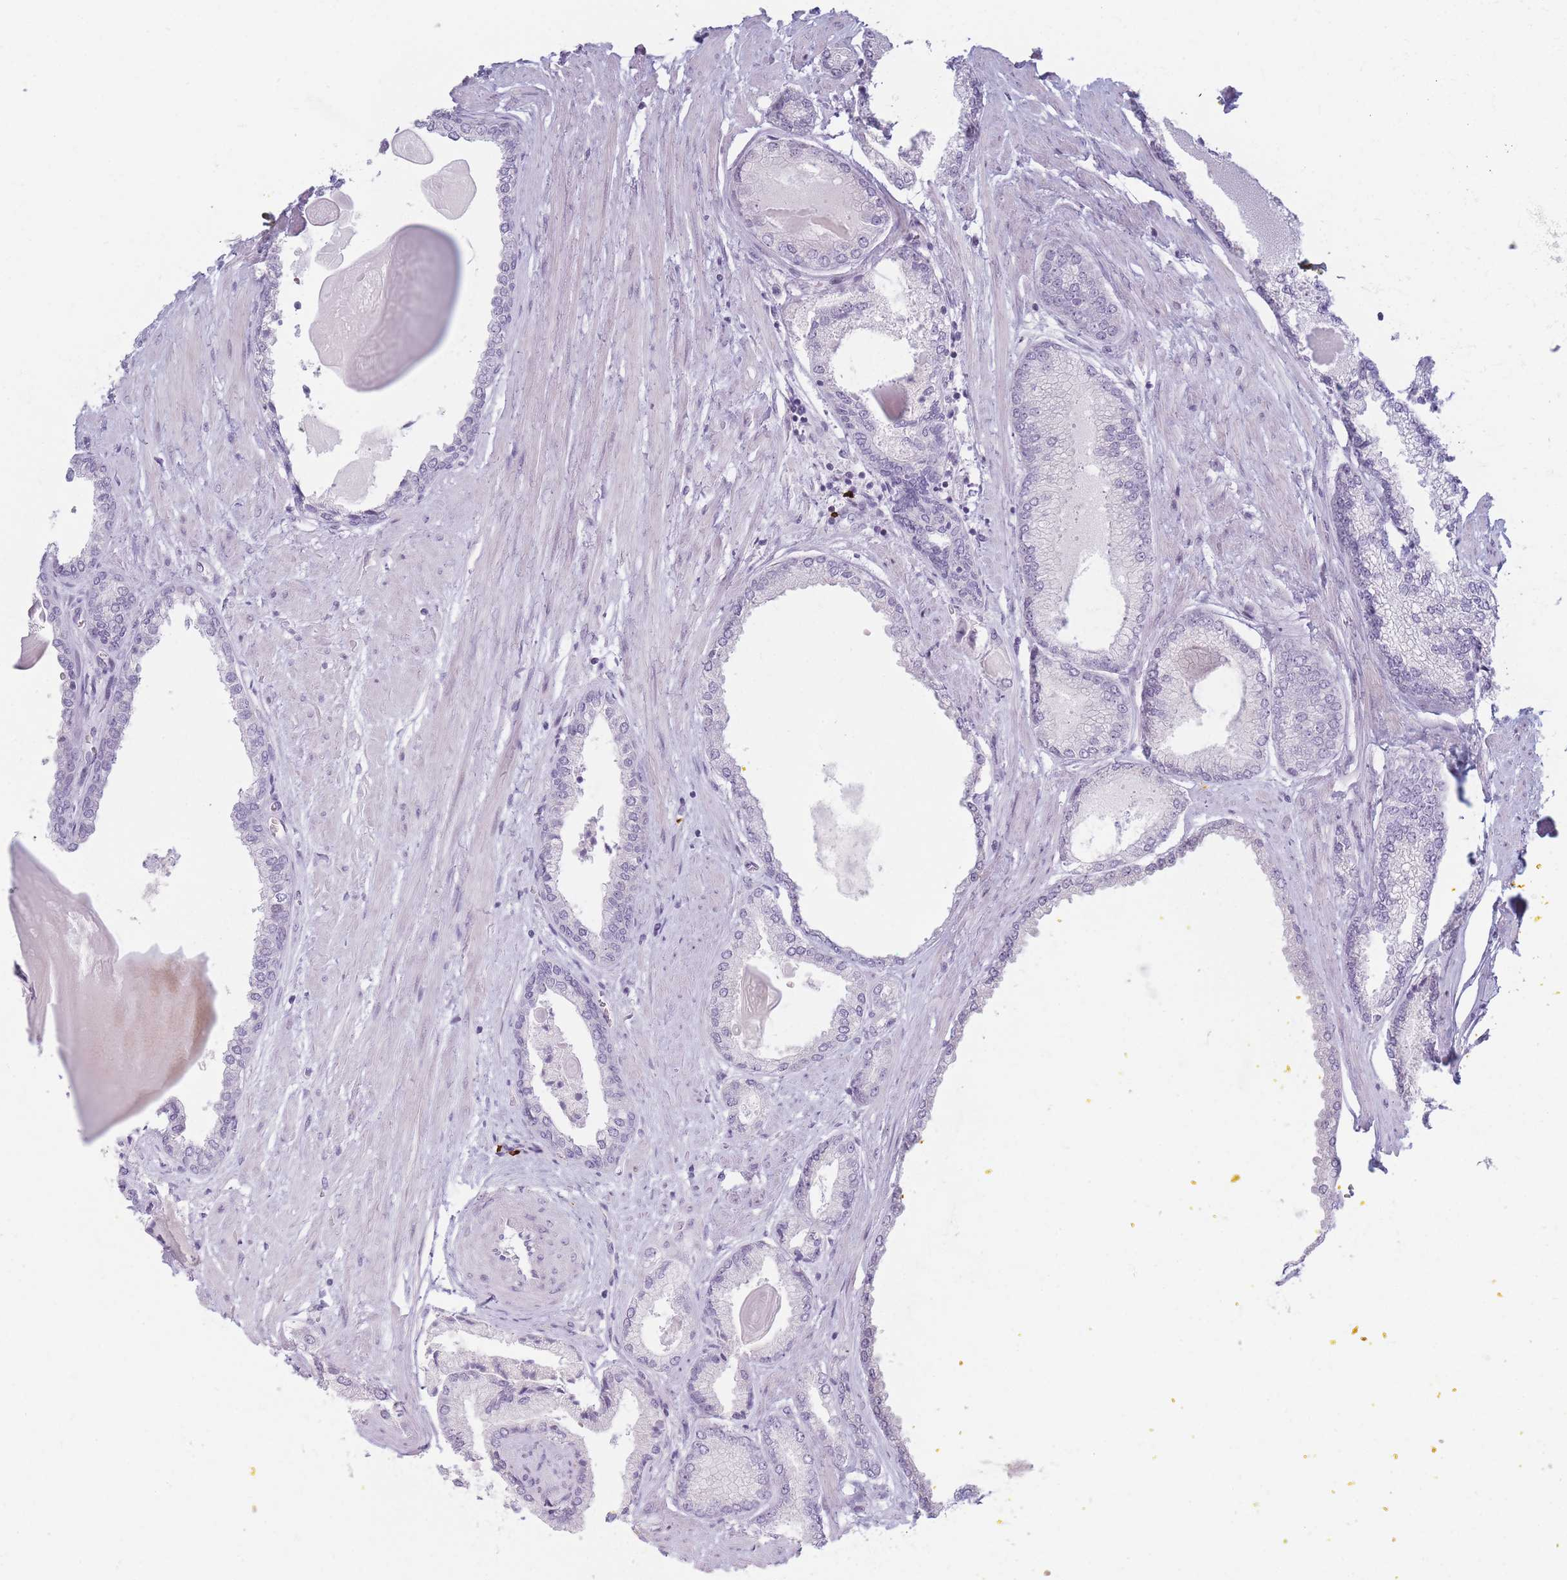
{"staining": {"intensity": "negative", "quantity": "none", "location": "none"}, "tissue": "prostate cancer", "cell_type": "Tumor cells", "image_type": "cancer", "snomed": [{"axis": "morphology", "description": "Adenocarcinoma, High grade"}, {"axis": "topography", "description": "Prostate"}], "caption": "Prostate cancer (high-grade adenocarcinoma) was stained to show a protein in brown. There is no significant expression in tumor cells.", "gene": "PLEKHG2", "patient": {"sex": "male", "age": 68}}